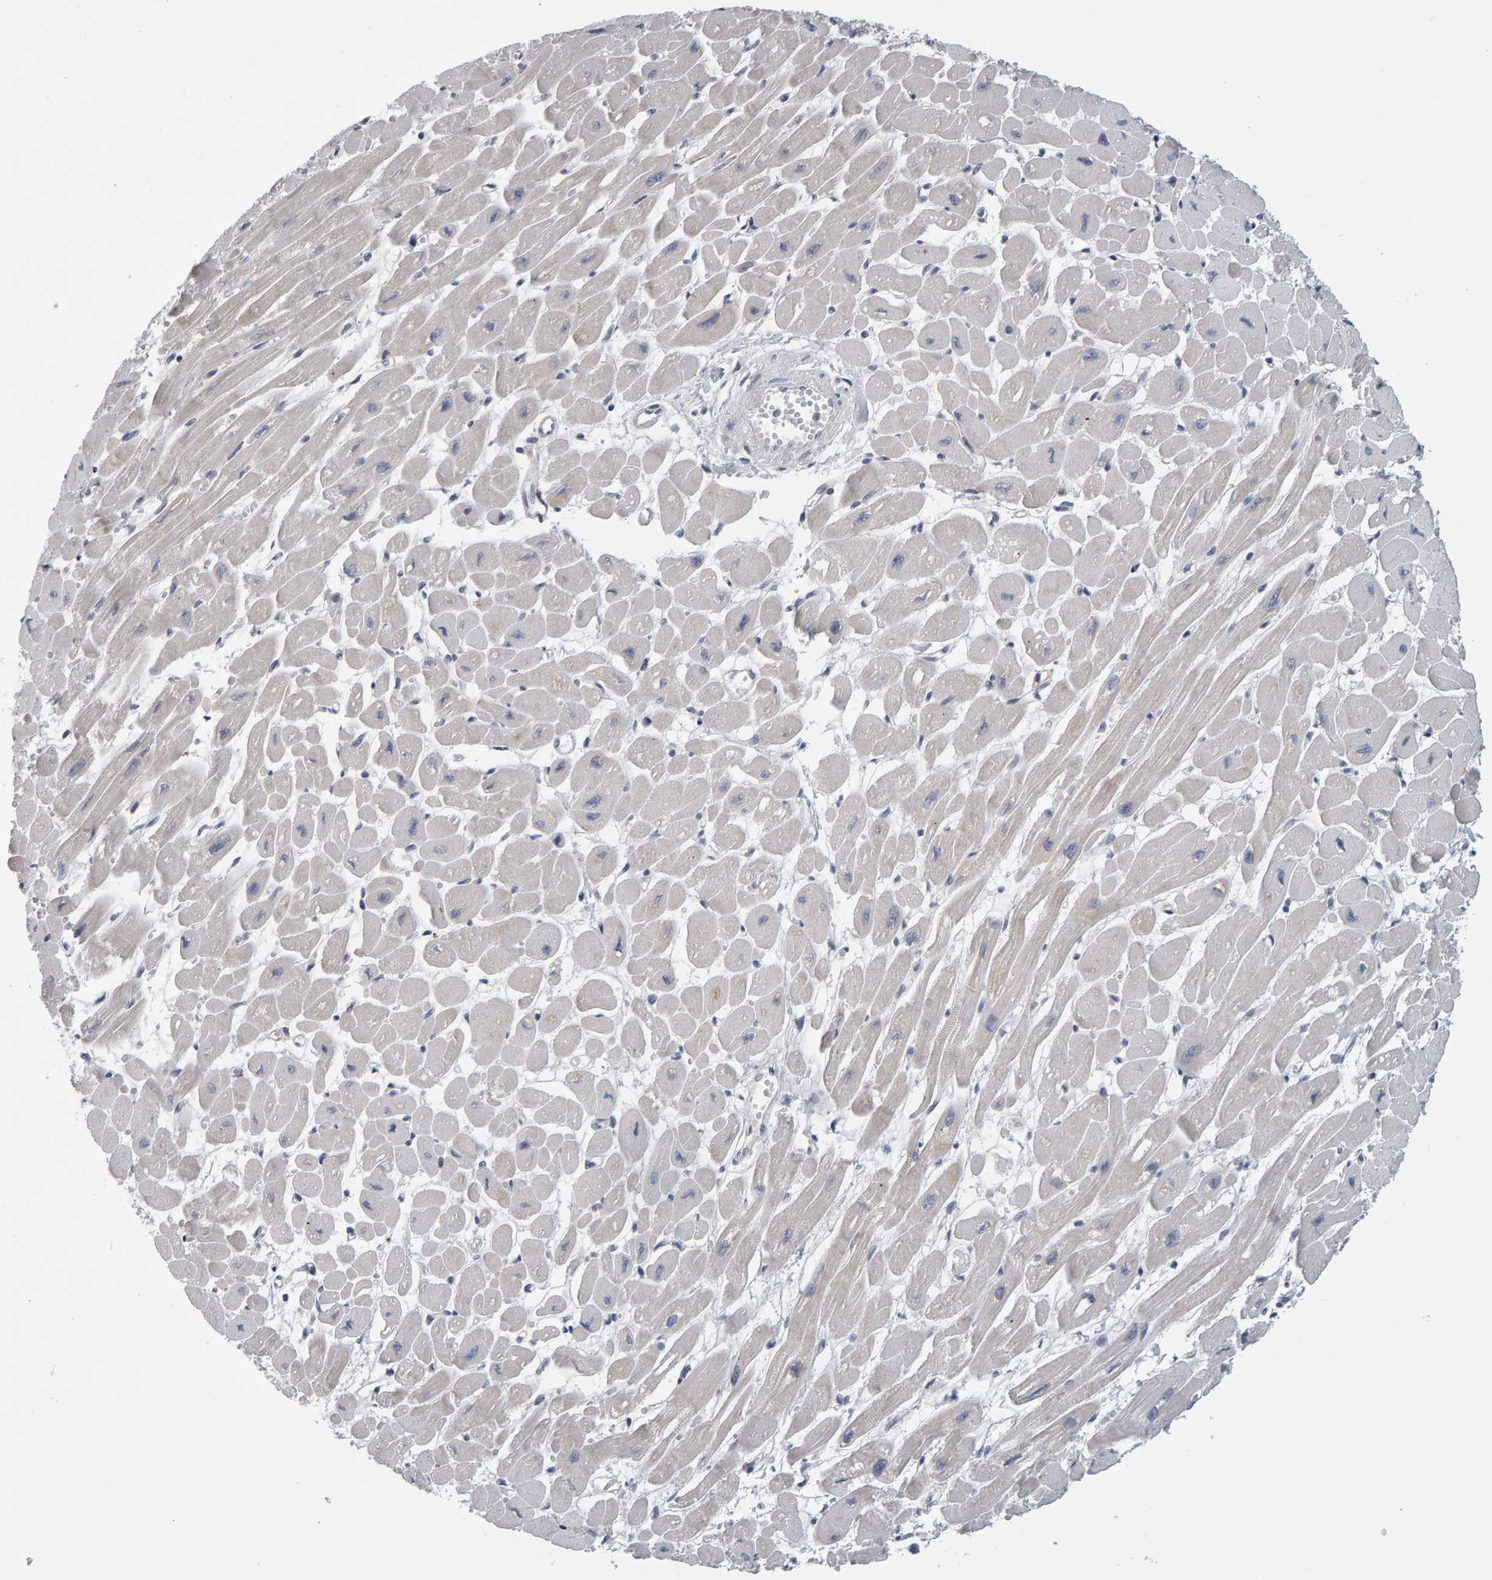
{"staining": {"intensity": "weak", "quantity": "25%-75%", "location": "cytoplasmic/membranous"}, "tissue": "heart muscle", "cell_type": "Cardiomyocytes", "image_type": "normal", "snomed": [{"axis": "morphology", "description": "Normal tissue, NOS"}, {"axis": "topography", "description": "Heart"}], "caption": "An immunohistochemistry histopathology image of unremarkable tissue is shown. Protein staining in brown labels weak cytoplasmic/membranous positivity in heart muscle within cardiomyocytes. Nuclei are stained in blue.", "gene": "MSRA", "patient": {"sex": "female", "age": 54}}